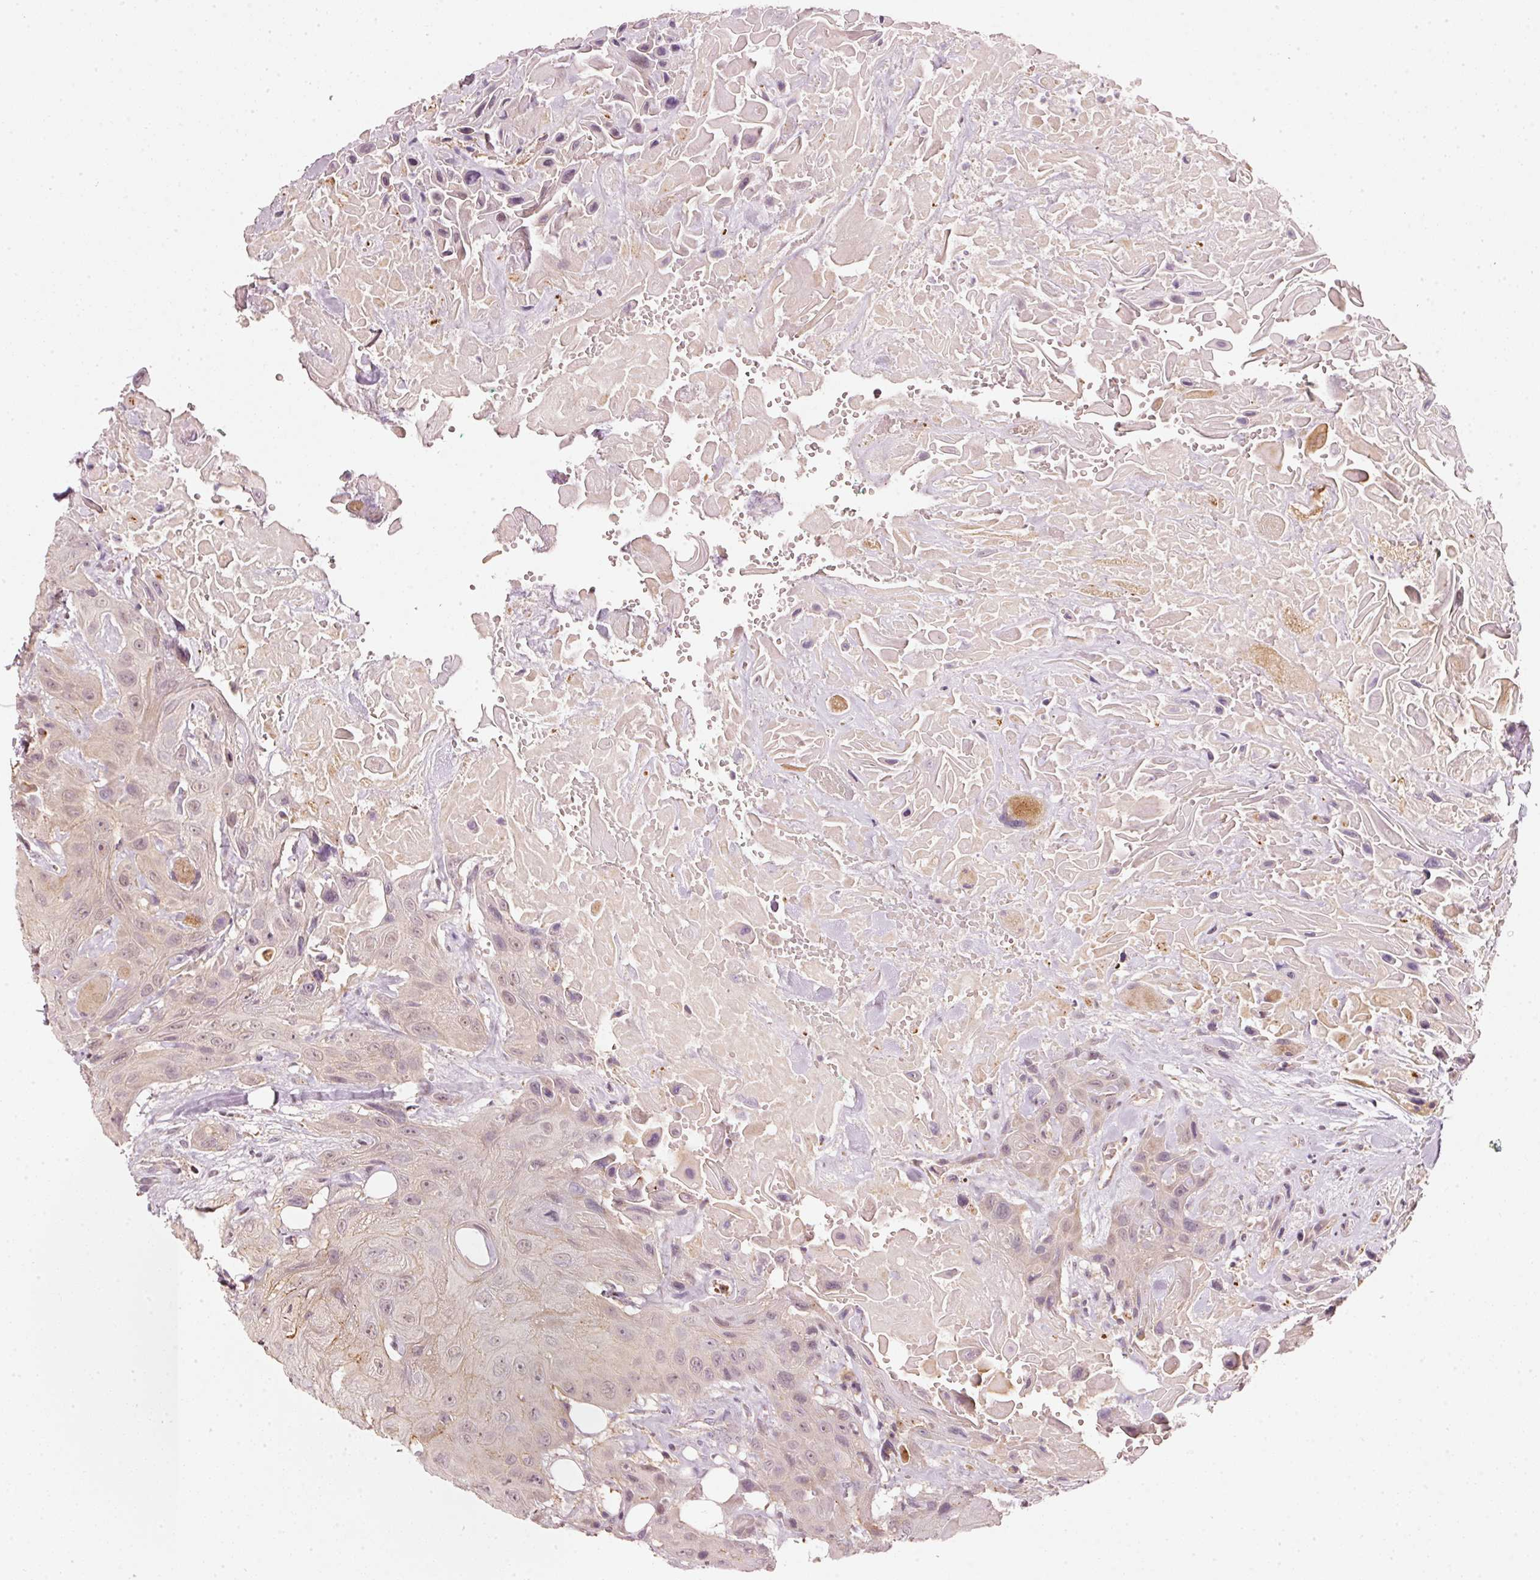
{"staining": {"intensity": "negative", "quantity": "none", "location": "none"}, "tissue": "head and neck cancer", "cell_type": "Tumor cells", "image_type": "cancer", "snomed": [{"axis": "morphology", "description": "Squamous cell carcinoma, NOS"}, {"axis": "topography", "description": "Head-Neck"}], "caption": "Head and neck squamous cell carcinoma was stained to show a protein in brown. There is no significant staining in tumor cells.", "gene": "ARHGAP22", "patient": {"sex": "male", "age": 81}}